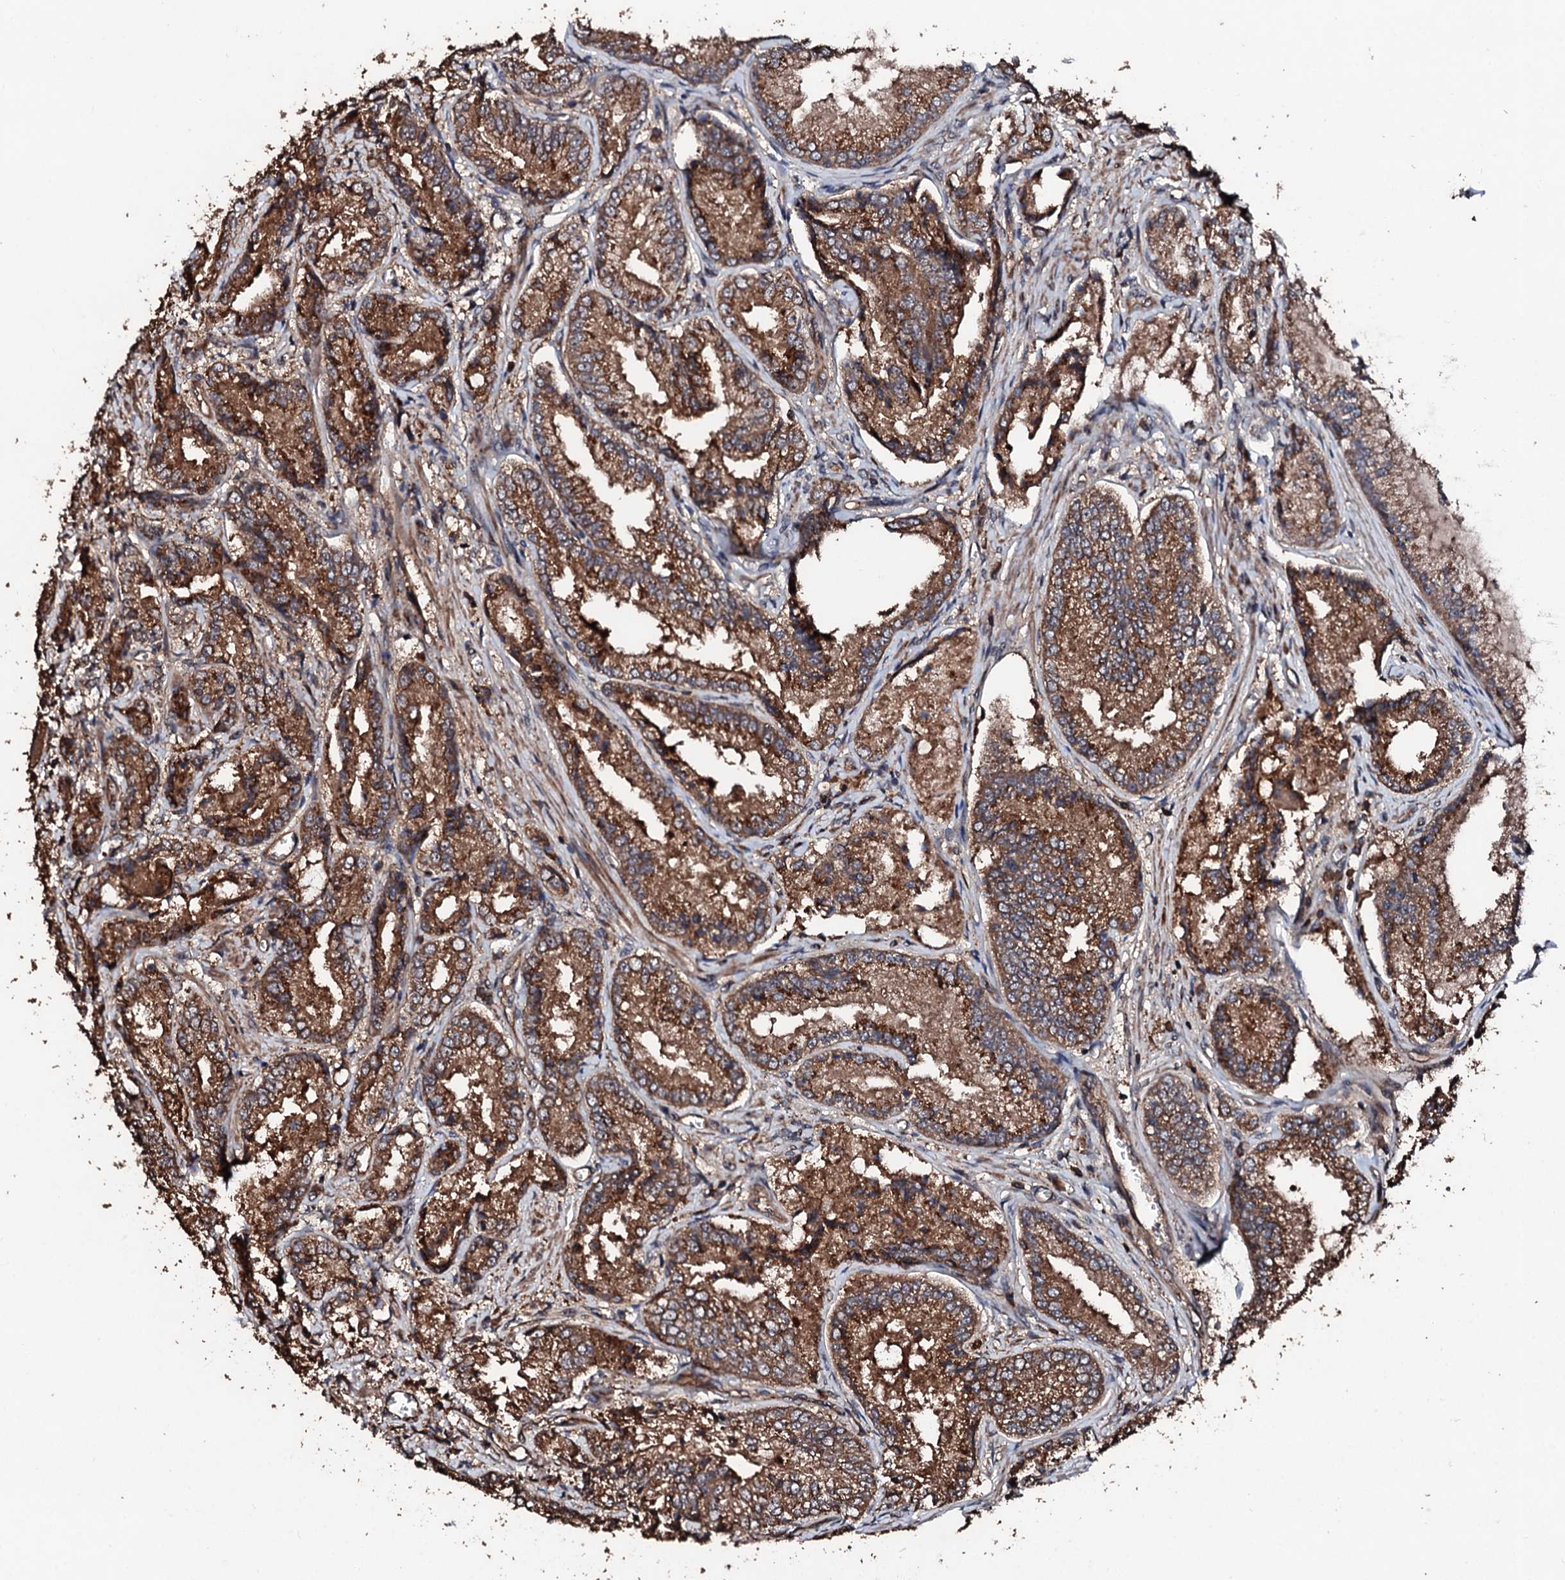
{"staining": {"intensity": "moderate", "quantity": ">75%", "location": "cytoplasmic/membranous"}, "tissue": "prostate cancer", "cell_type": "Tumor cells", "image_type": "cancer", "snomed": [{"axis": "morphology", "description": "Adenocarcinoma, High grade"}, {"axis": "topography", "description": "Prostate"}], "caption": "Human prostate cancer (high-grade adenocarcinoma) stained for a protein (brown) demonstrates moderate cytoplasmic/membranous positive expression in about >75% of tumor cells.", "gene": "KIF18A", "patient": {"sex": "male", "age": 72}}